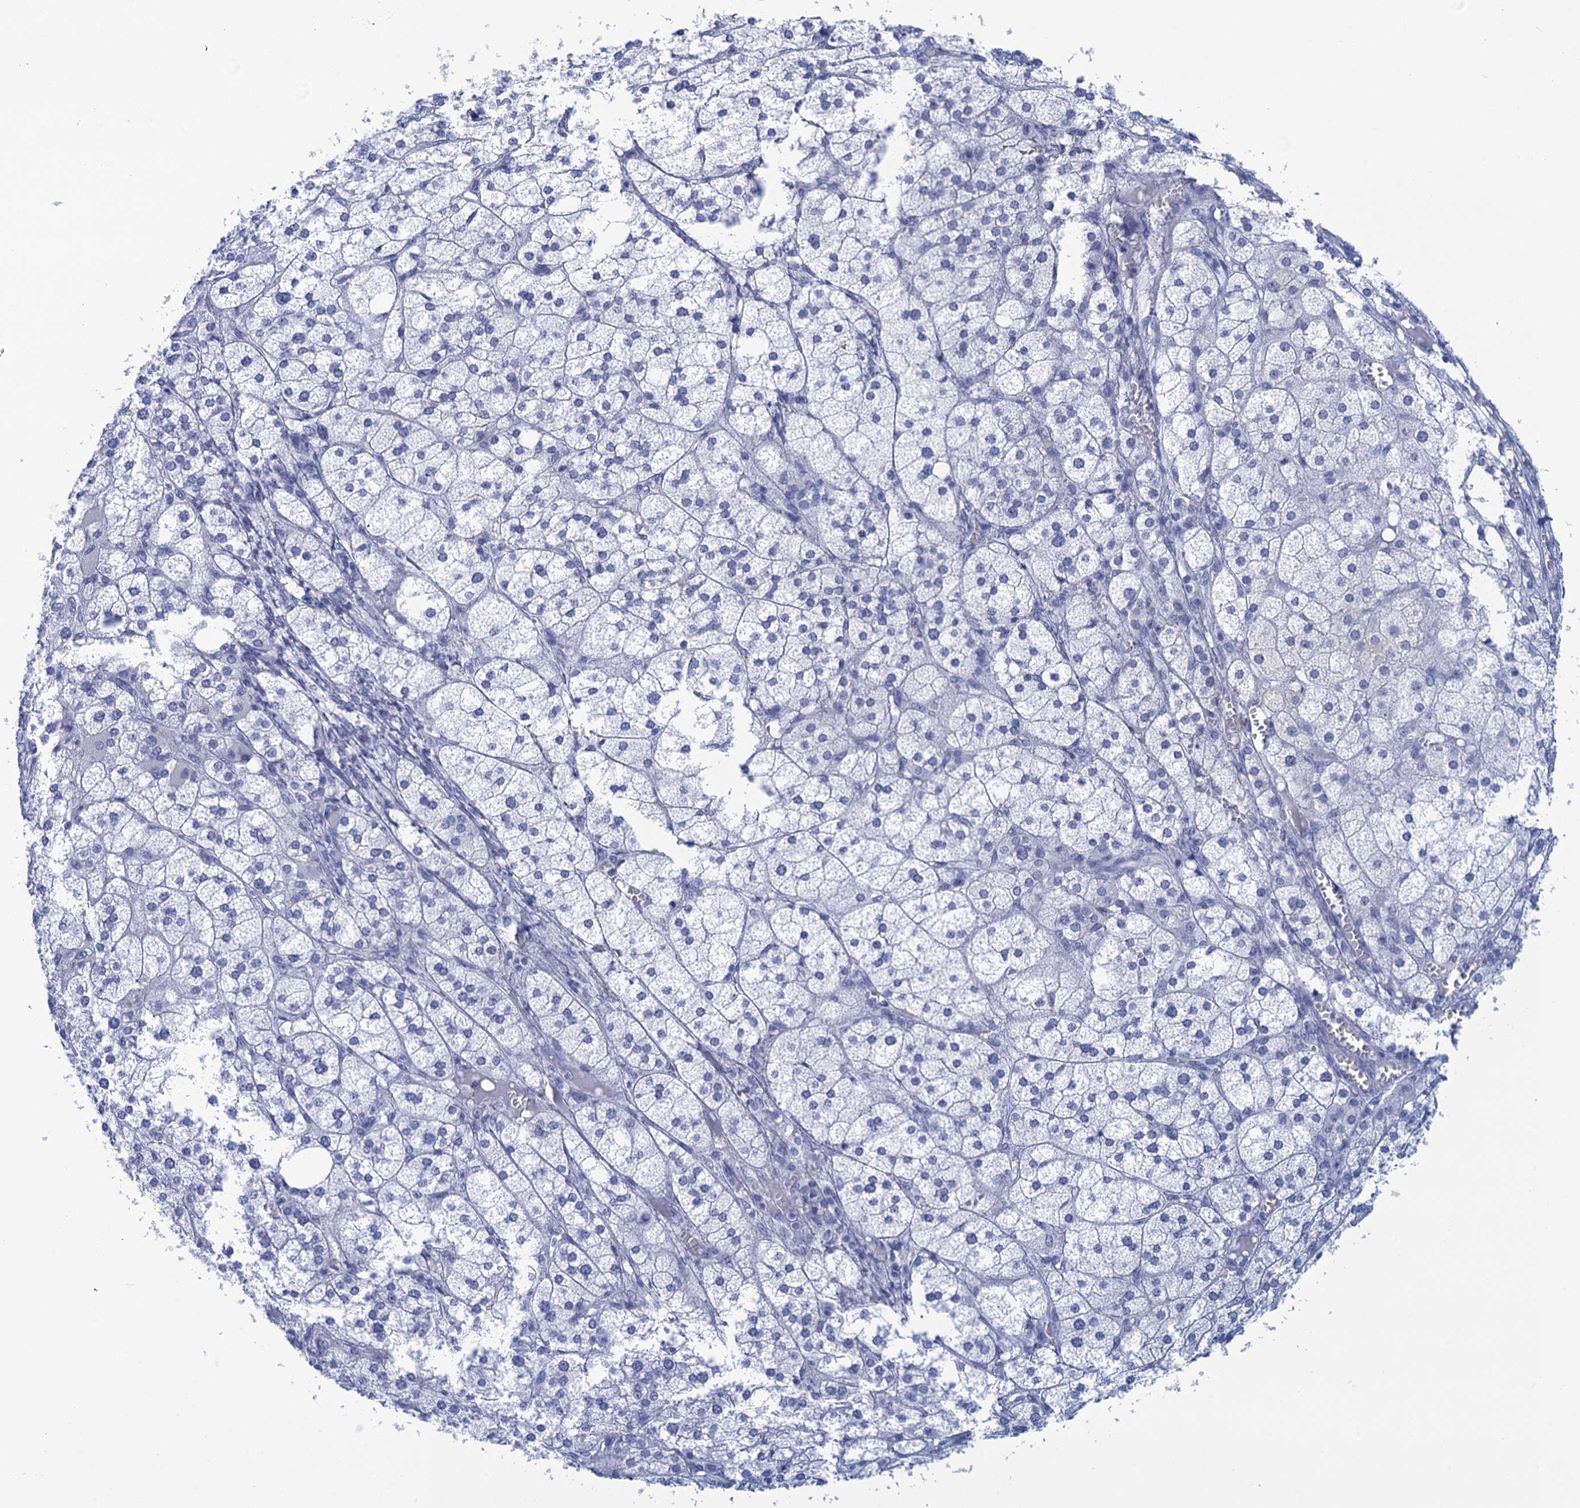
{"staining": {"intensity": "negative", "quantity": "none", "location": "none"}, "tissue": "adrenal gland", "cell_type": "Glandular cells", "image_type": "normal", "snomed": [{"axis": "morphology", "description": "Normal tissue, NOS"}, {"axis": "topography", "description": "Adrenal gland"}], "caption": "Immunohistochemical staining of benign human adrenal gland reveals no significant staining in glandular cells. The staining is performed using DAB (3,3'-diaminobenzidine) brown chromogen with nuclei counter-stained in using hematoxylin.", "gene": "CALML5", "patient": {"sex": "female", "age": 61}}